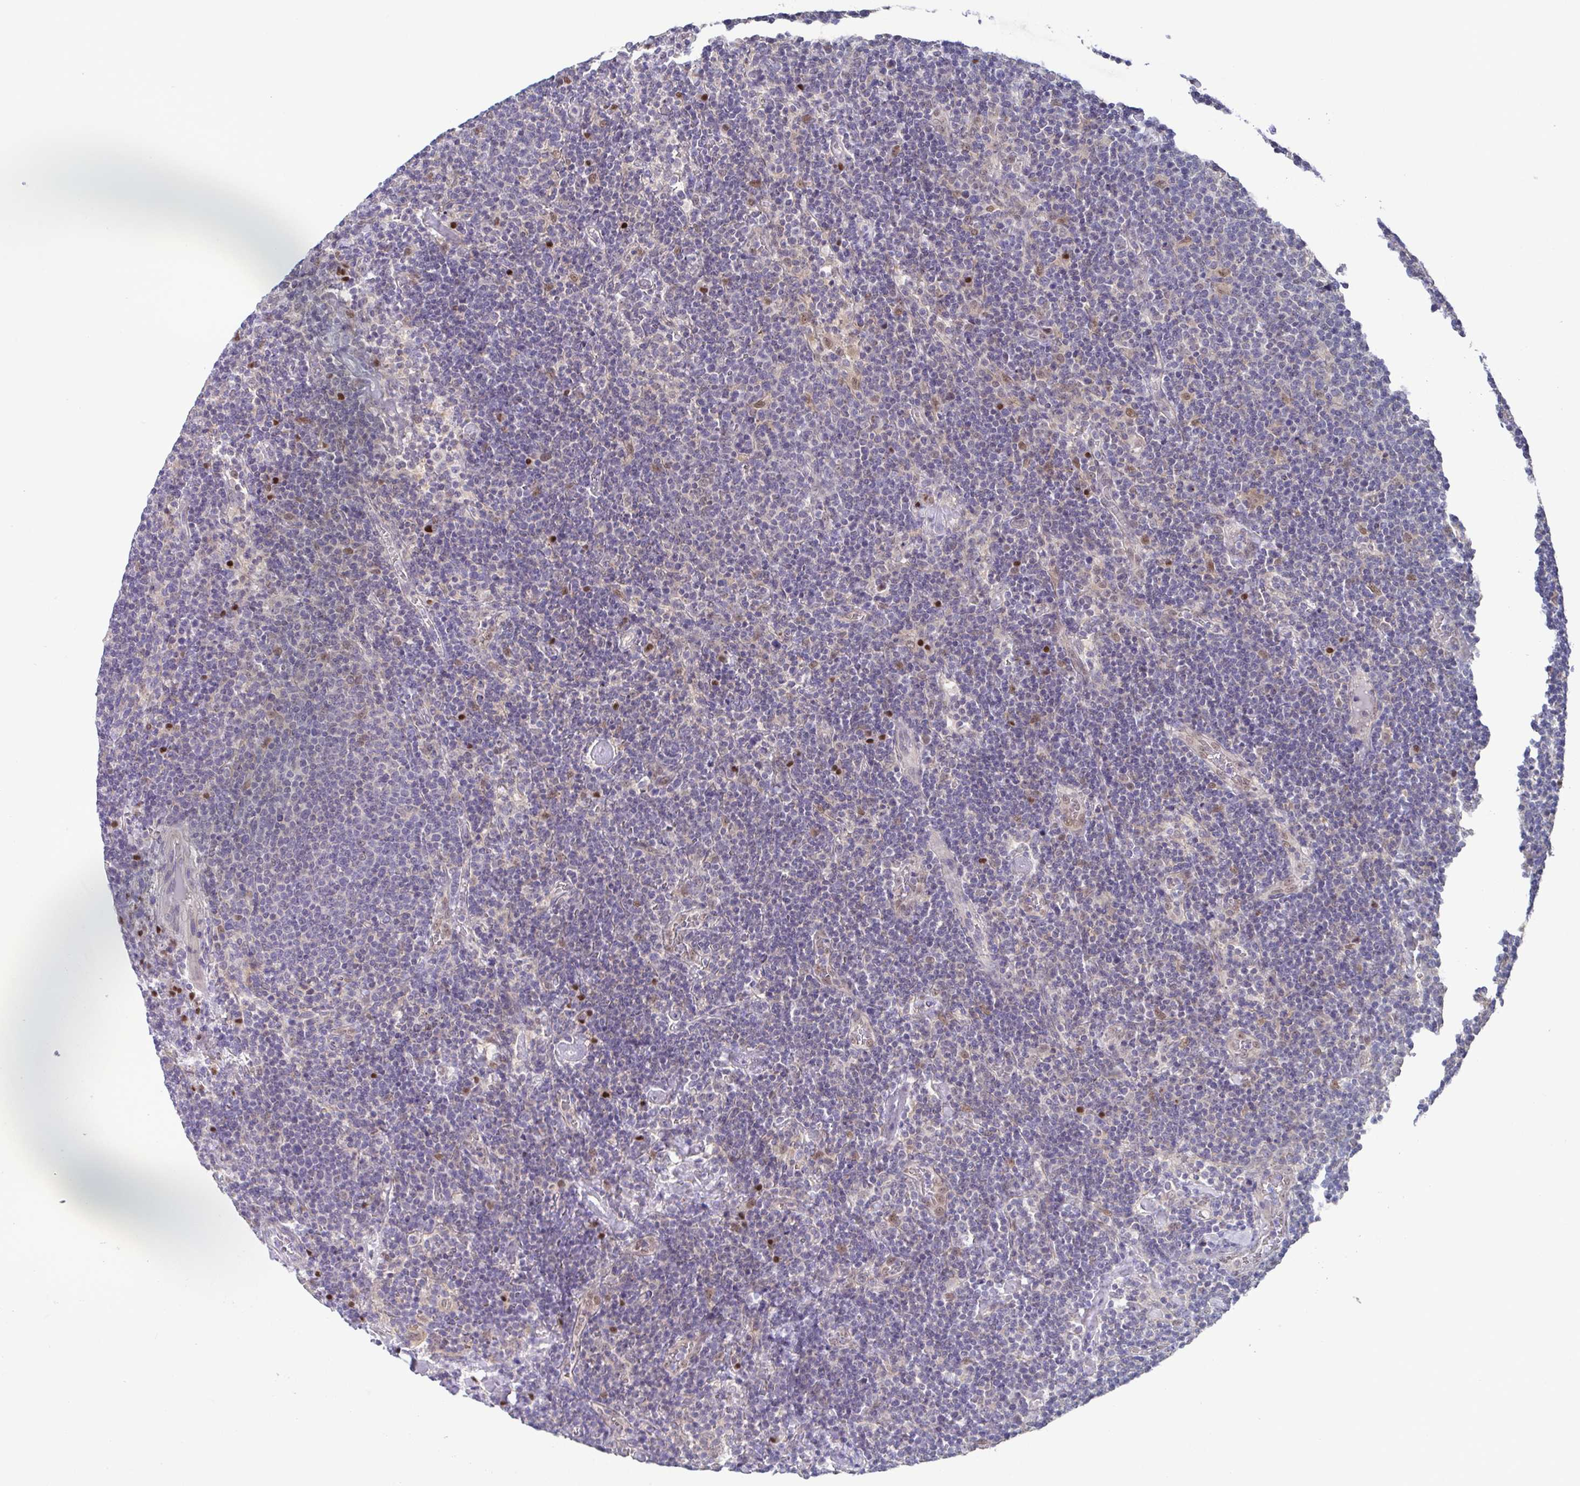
{"staining": {"intensity": "negative", "quantity": "none", "location": "none"}, "tissue": "lymphoma", "cell_type": "Tumor cells", "image_type": "cancer", "snomed": [{"axis": "morphology", "description": "Malignant lymphoma, non-Hodgkin's type, High grade"}, {"axis": "topography", "description": "Lymph node"}], "caption": "Image shows no protein expression in tumor cells of lymphoma tissue. The staining was performed using DAB to visualize the protein expression in brown, while the nuclei were stained in blue with hematoxylin (Magnification: 20x).", "gene": "UBE2Q1", "patient": {"sex": "male", "age": 61}}